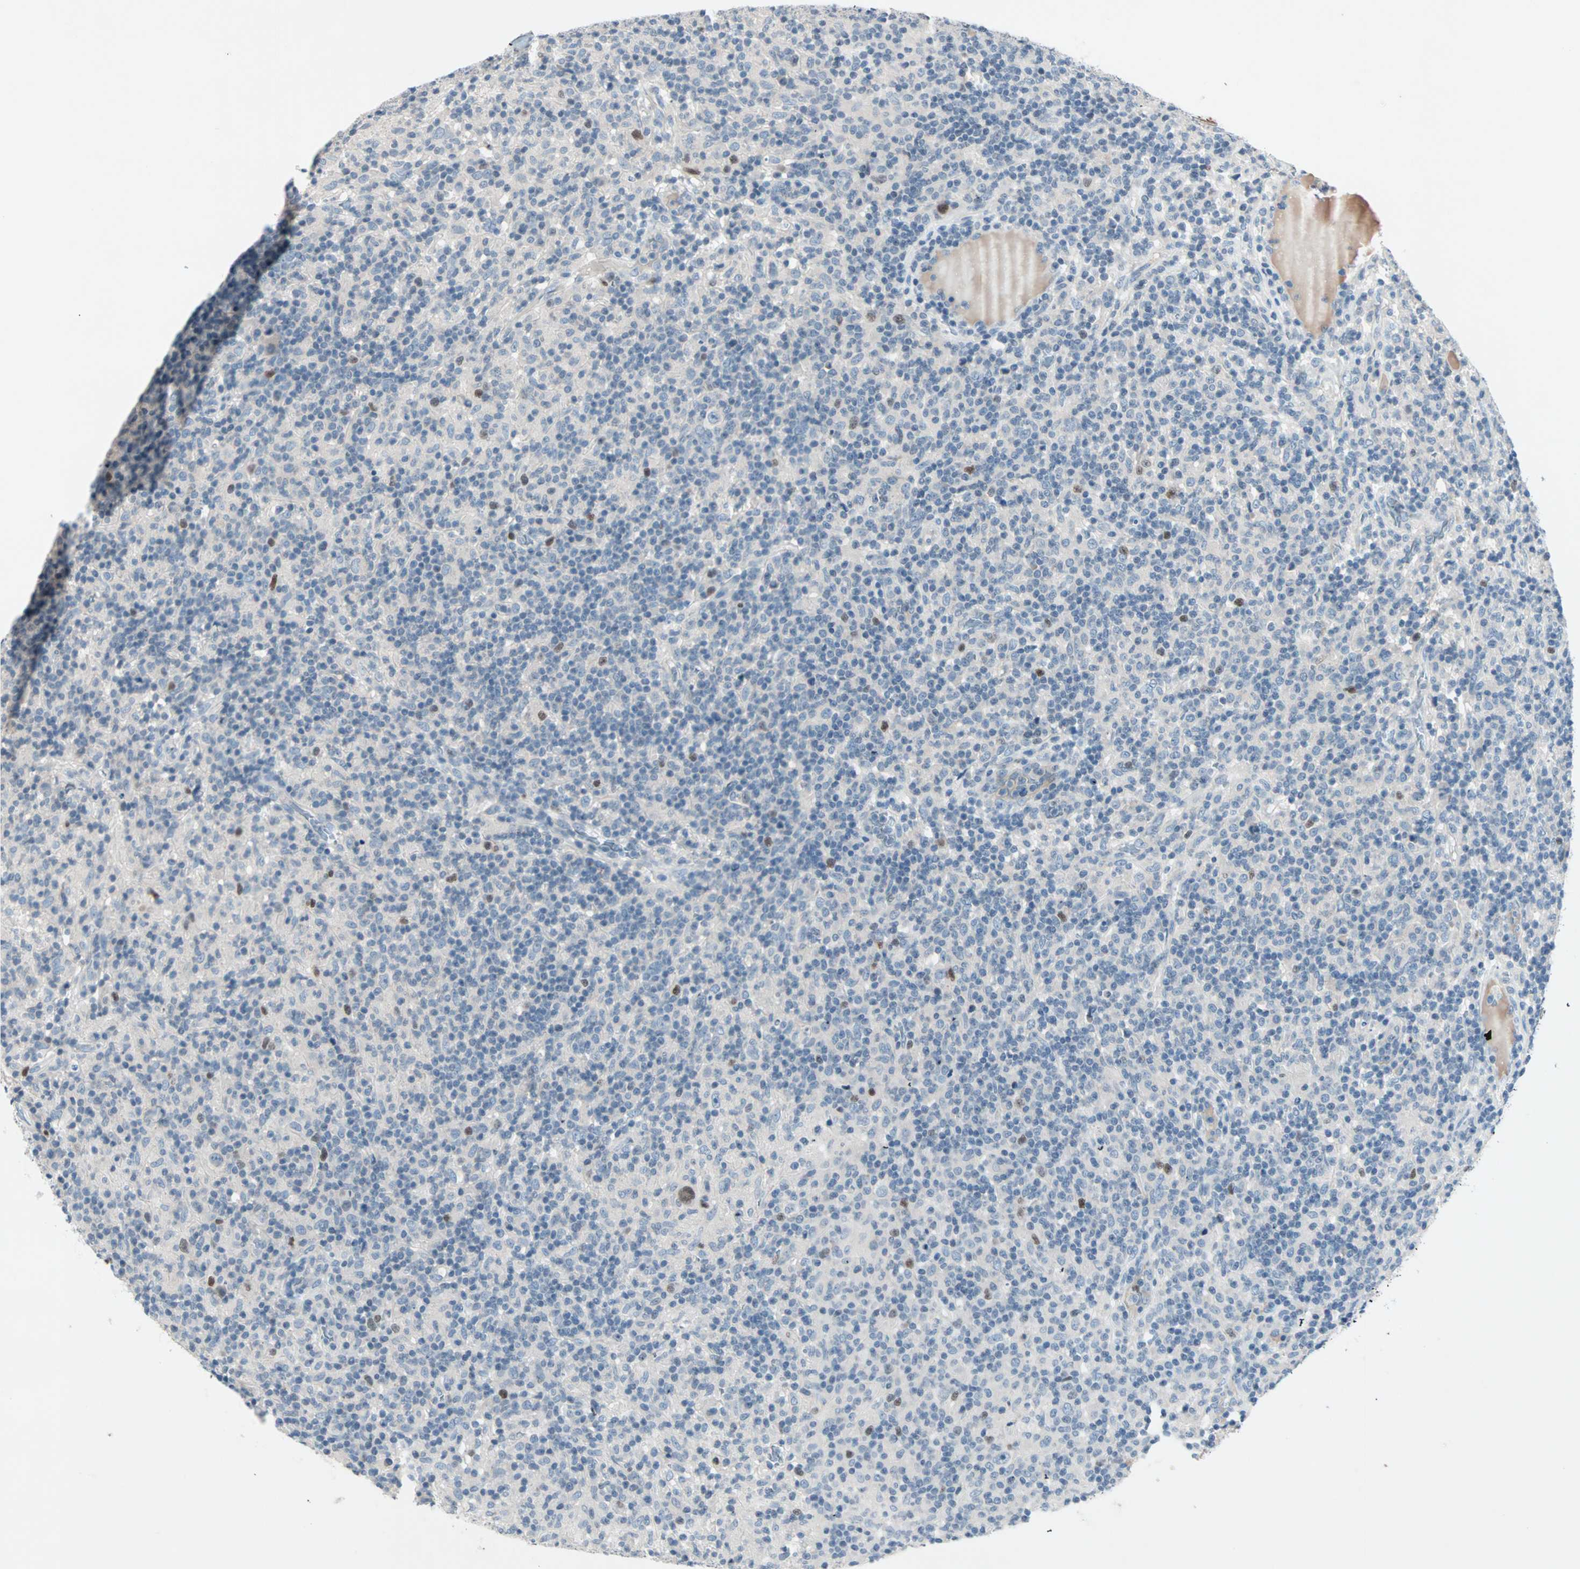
{"staining": {"intensity": "negative", "quantity": "none", "location": "none"}, "tissue": "lymphoma", "cell_type": "Tumor cells", "image_type": "cancer", "snomed": [{"axis": "morphology", "description": "Hodgkin's disease, NOS"}, {"axis": "topography", "description": "Lymph node"}], "caption": "The immunohistochemistry micrograph has no significant positivity in tumor cells of lymphoma tissue. (DAB (3,3'-diaminobenzidine) immunohistochemistry (IHC), high magnification).", "gene": "CCNE2", "patient": {"sex": "male", "age": 70}}